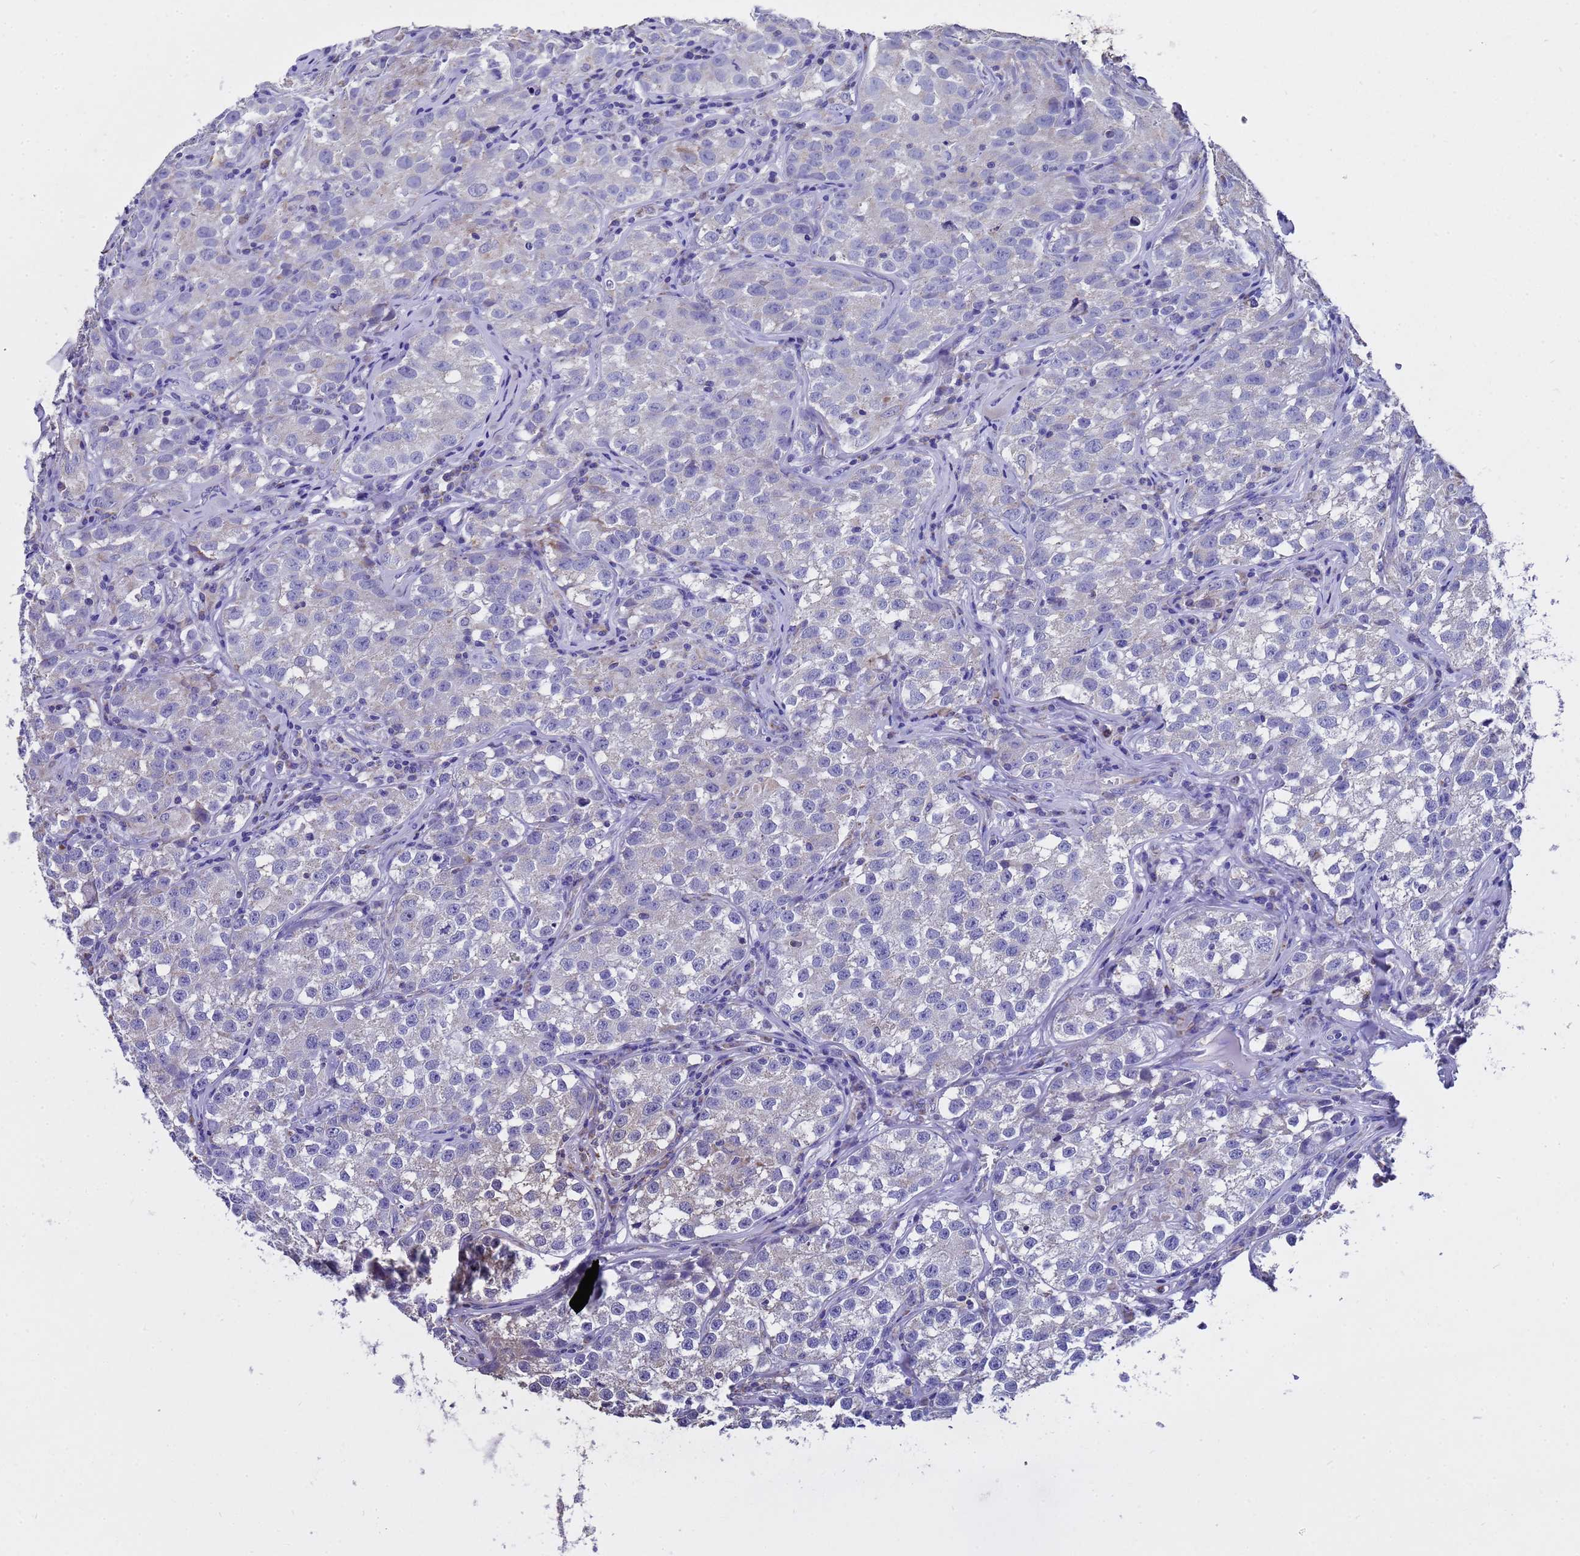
{"staining": {"intensity": "negative", "quantity": "none", "location": "none"}, "tissue": "testis cancer", "cell_type": "Tumor cells", "image_type": "cancer", "snomed": [{"axis": "morphology", "description": "Seminoma, NOS"}, {"axis": "morphology", "description": "Carcinoma, Embryonal, NOS"}, {"axis": "topography", "description": "Testis"}], "caption": "This photomicrograph is of testis seminoma stained with immunohistochemistry (IHC) to label a protein in brown with the nuclei are counter-stained blue. There is no positivity in tumor cells.", "gene": "MRPS12", "patient": {"sex": "male", "age": 43}}